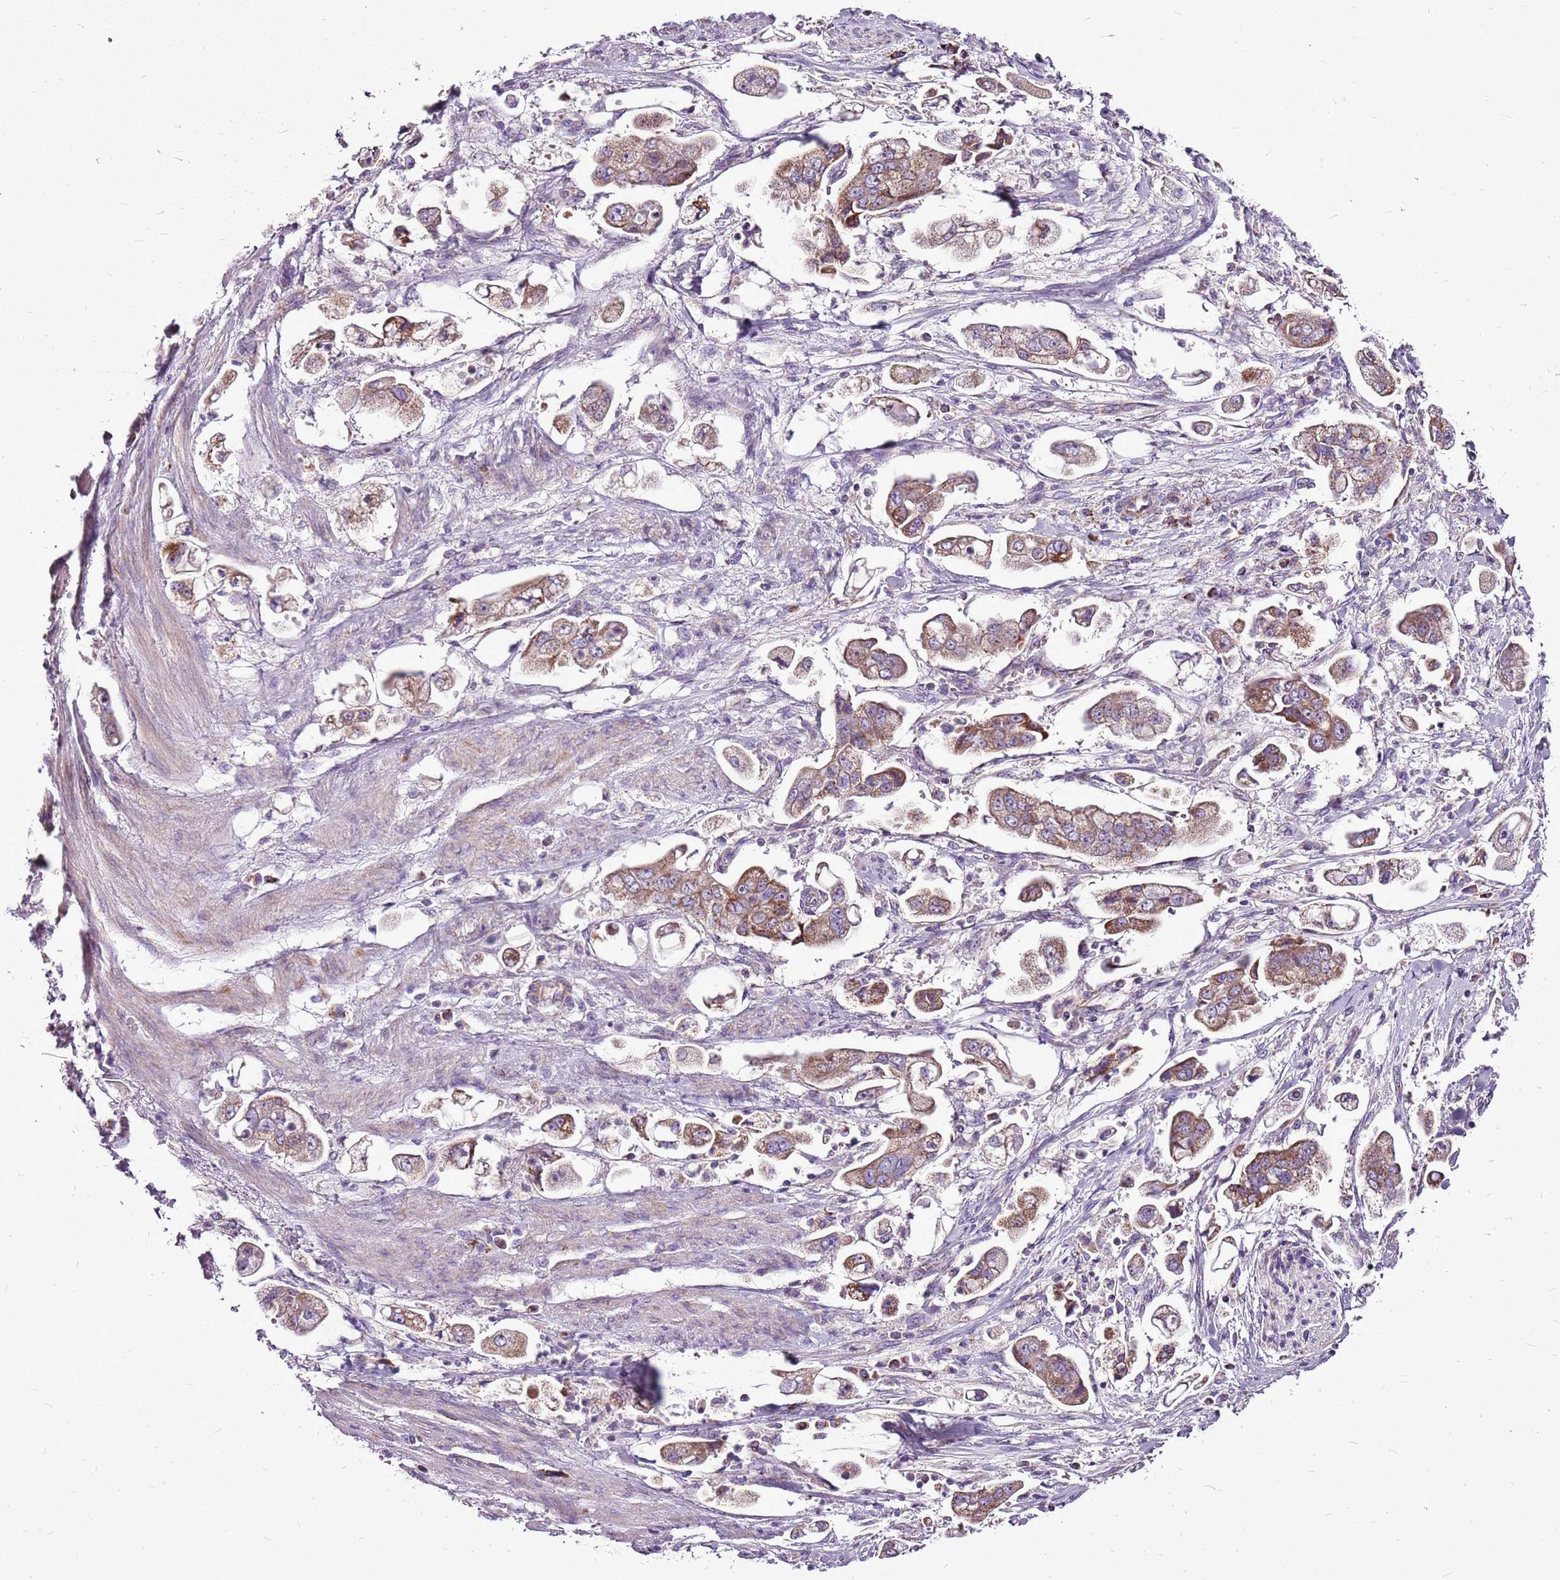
{"staining": {"intensity": "moderate", "quantity": ">75%", "location": "cytoplasmic/membranous"}, "tissue": "stomach cancer", "cell_type": "Tumor cells", "image_type": "cancer", "snomed": [{"axis": "morphology", "description": "Adenocarcinoma, NOS"}, {"axis": "topography", "description": "Stomach"}], "caption": "About >75% of tumor cells in human stomach adenocarcinoma exhibit moderate cytoplasmic/membranous protein positivity as visualized by brown immunohistochemical staining.", "gene": "GCDH", "patient": {"sex": "male", "age": 62}}